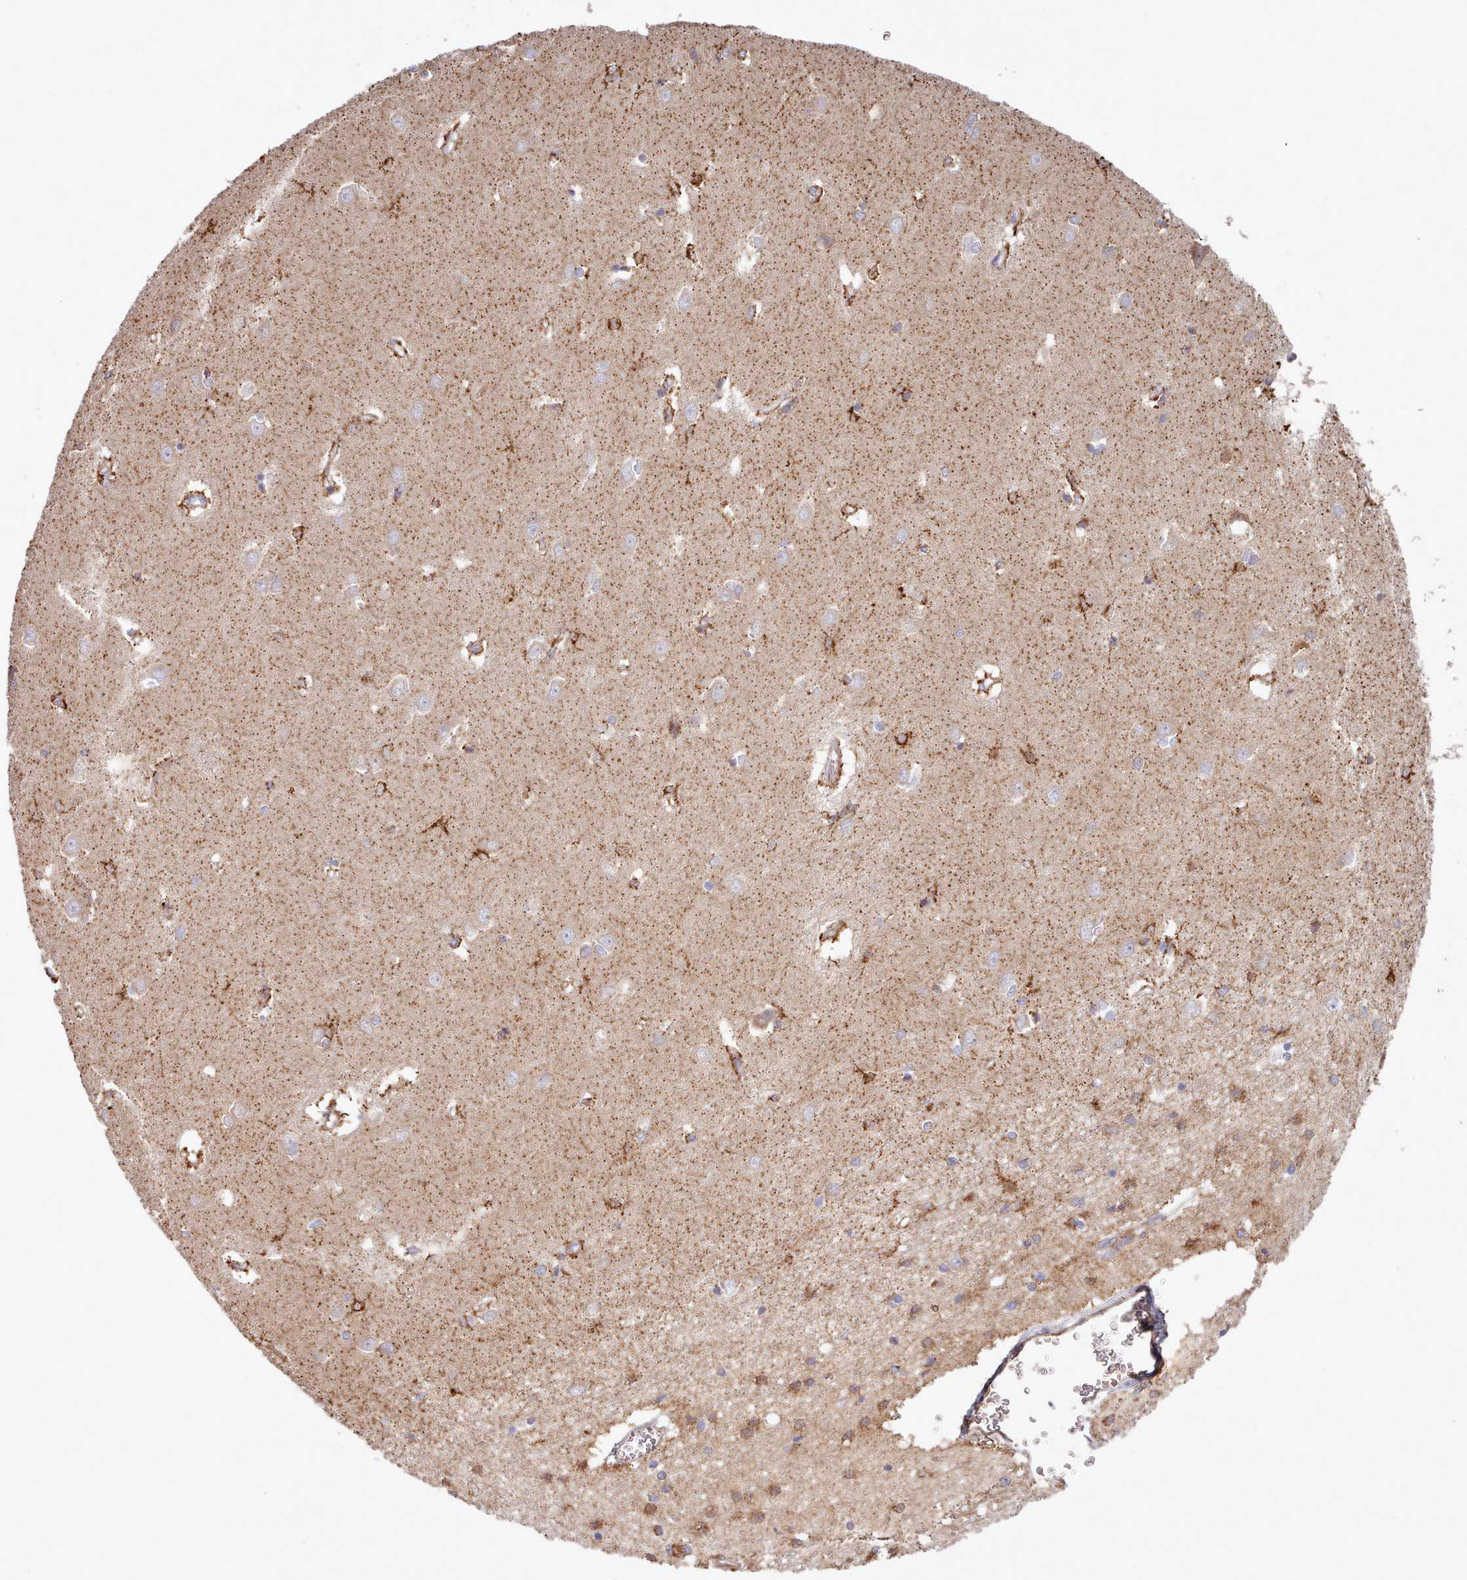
{"staining": {"intensity": "strong", "quantity": "<25%", "location": "cytoplasmic/membranous"}, "tissue": "caudate", "cell_type": "Glial cells", "image_type": "normal", "snomed": [{"axis": "morphology", "description": "Normal tissue, NOS"}, {"axis": "topography", "description": "Lateral ventricle wall"}], "caption": "The histopathology image shows a brown stain indicating the presence of a protein in the cytoplasmic/membranous of glial cells in caudate. Immunohistochemistry stains the protein of interest in brown and the nuclei are stained blue.", "gene": "HSDL2", "patient": {"sex": "male", "age": 37}}